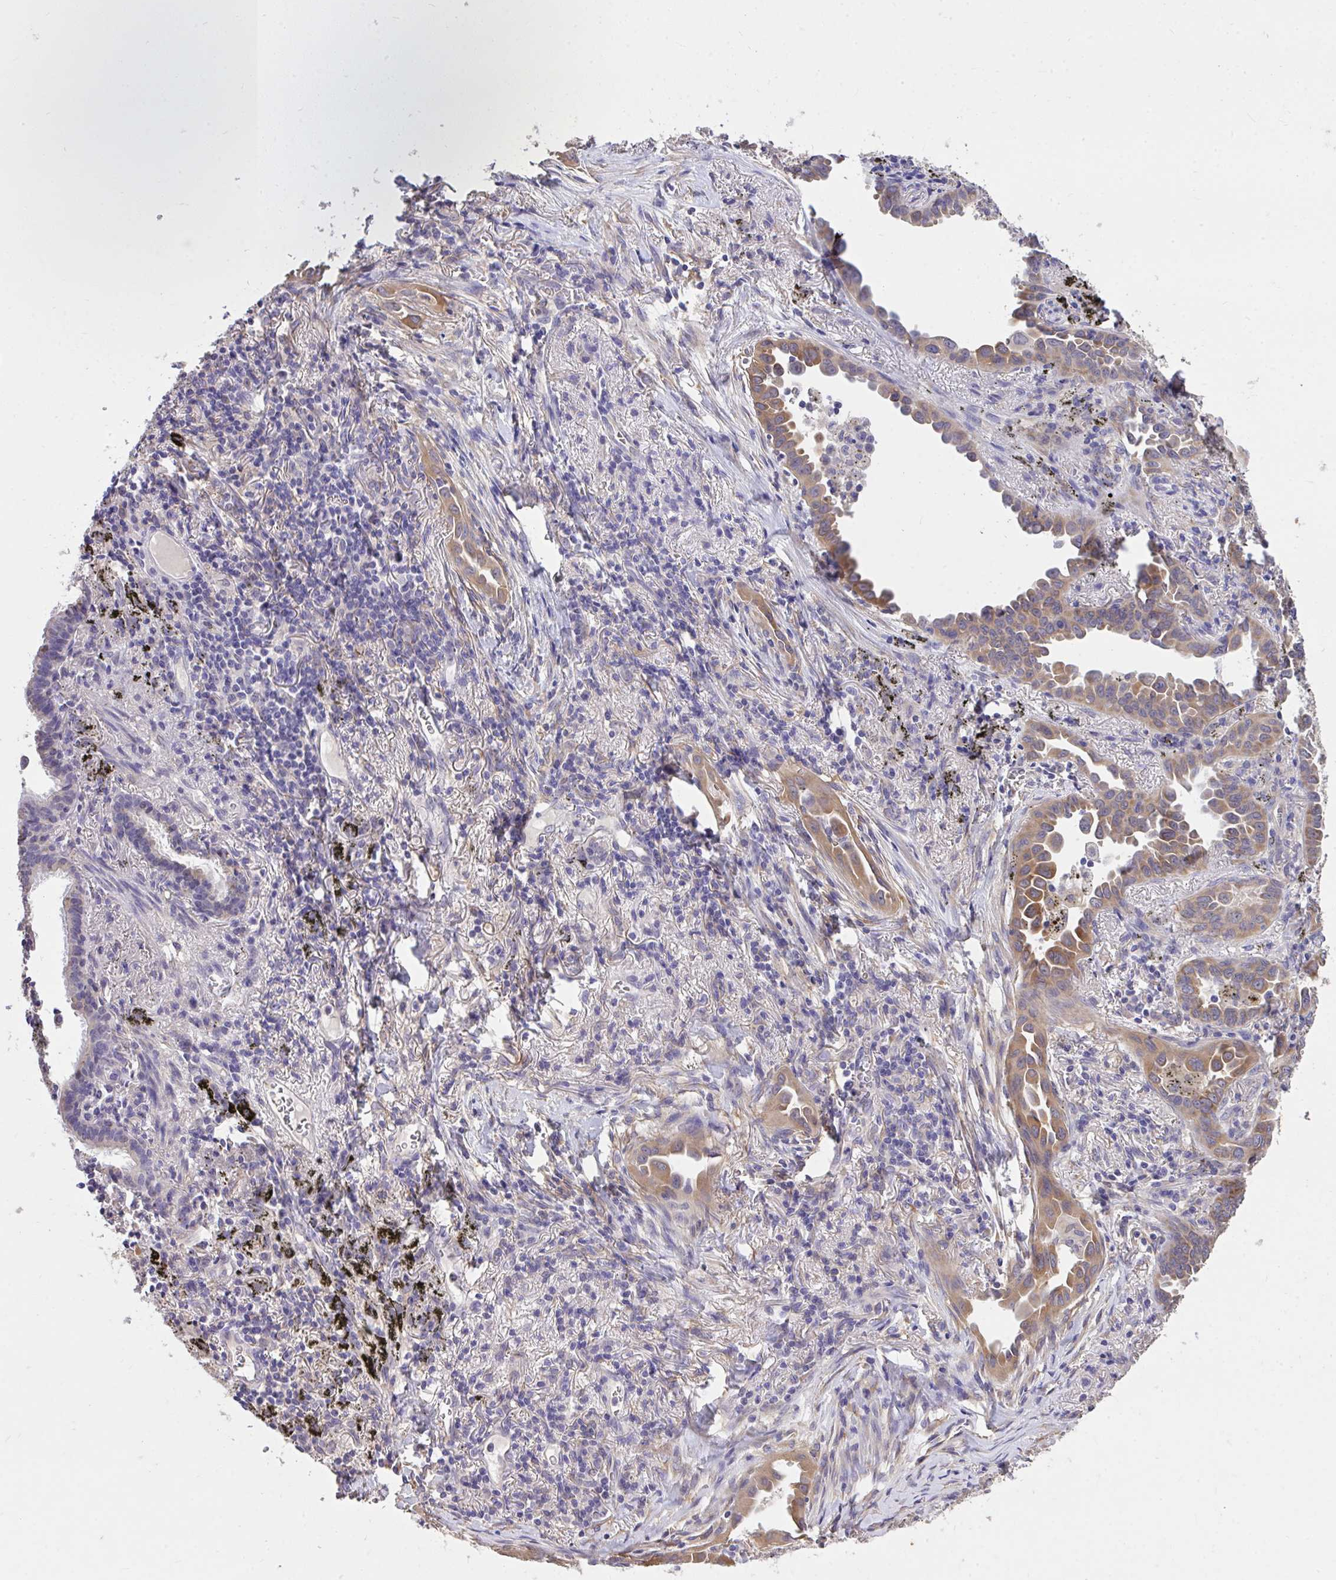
{"staining": {"intensity": "moderate", "quantity": ">75%", "location": "cytoplasmic/membranous"}, "tissue": "lung cancer", "cell_type": "Tumor cells", "image_type": "cancer", "snomed": [{"axis": "morphology", "description": "Adenocarcinoma, NOS"}, {"axis": "topography", "description": "Lung"}], "caption": "Immunohistochemistry staining of adenocarcinoma (lung), which reveals medium levels of moderate cytoplasmic/membranous expression in approximately >75% of tumor cells indicating moderate cytoplasmic/membranous protein staining. The staining was performed using DAB (3,3'-diaminobenzidine) (brown) for protein detection and nuclei were counterstained in hematoxylin (blue).", "gene": "MPC2", "patient": {"sex": "male", "age": 68}}